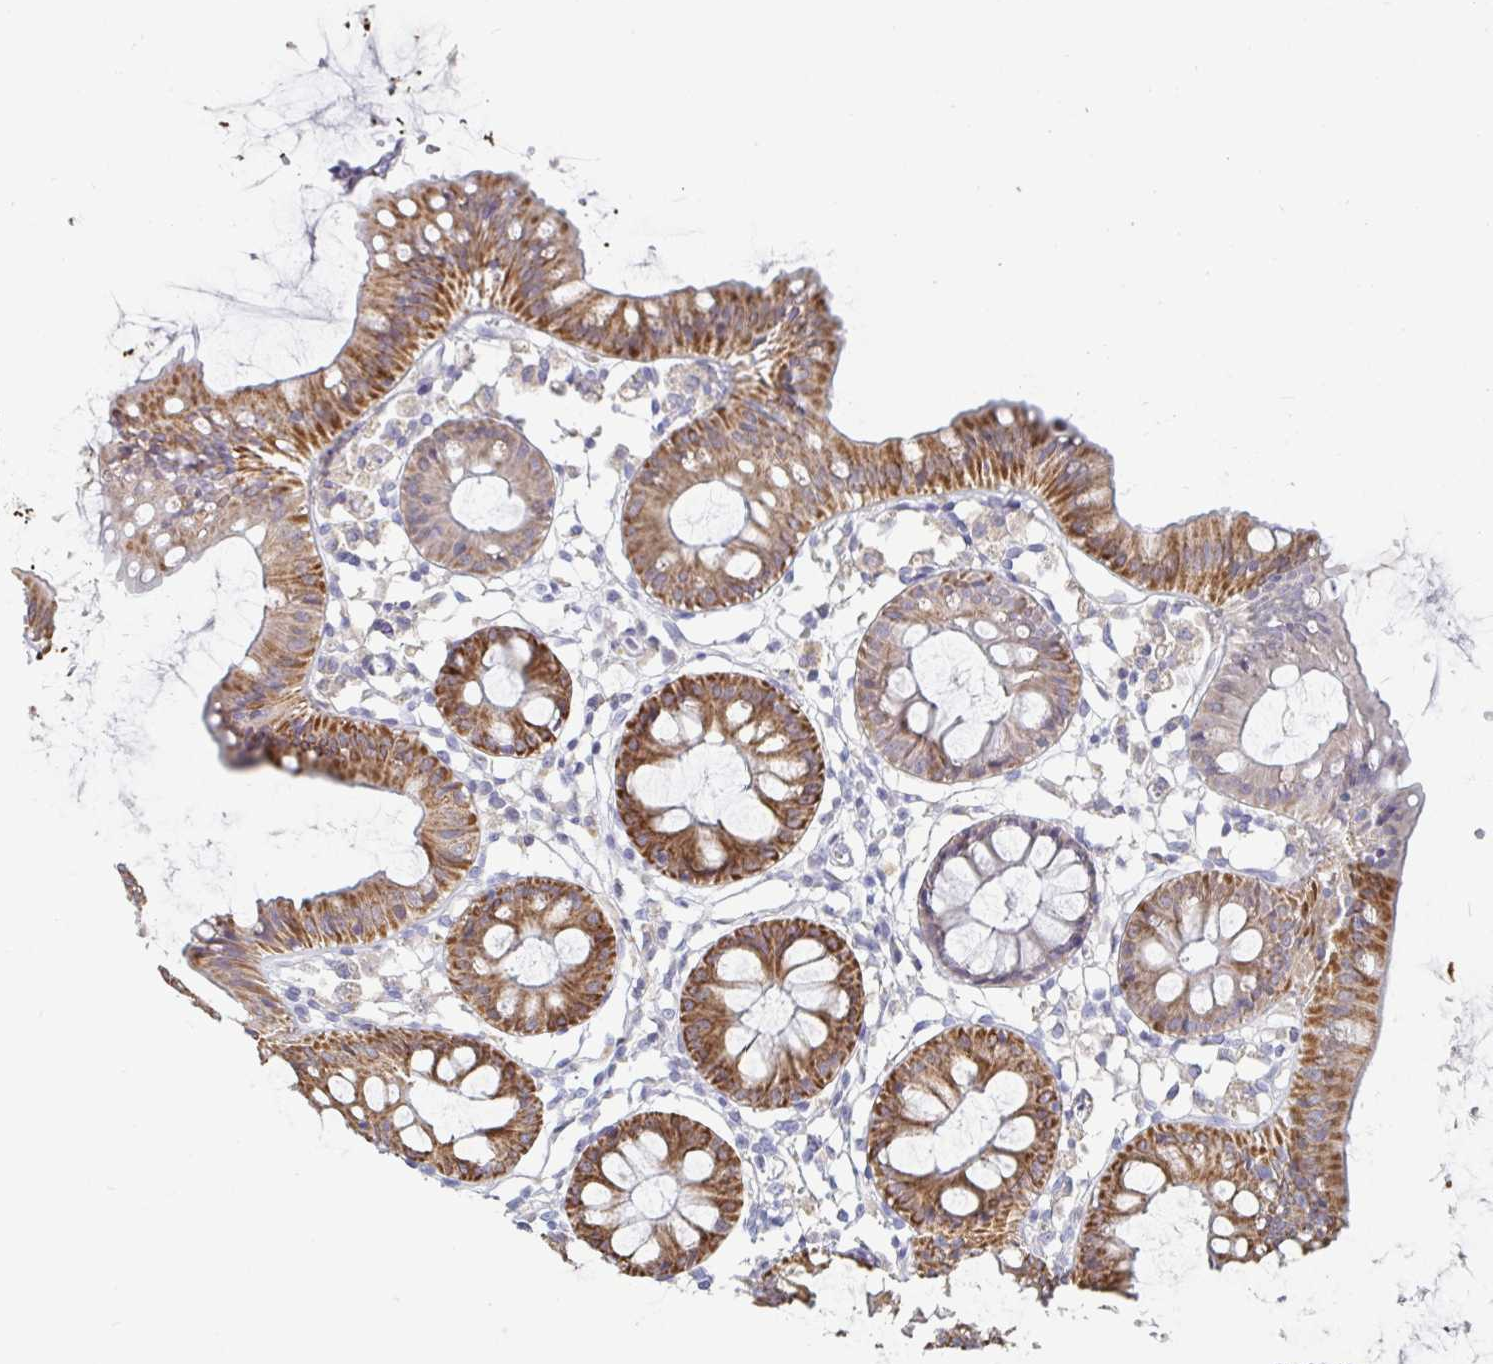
{"staining": {"intensity": "negative", "quantity": "none", "location": "none"}, "tissue": "colon", "cell_type": "Endothelial cells", "image_type": "normal", "snomed": [{"axis": "morphology", "description": "Normal tissue, NOS"}, {"axis": "topography", "description": "Colon"}], "caption": "High magnification brightfield microscopy of normal colon stained with DAB (3,3'-diaminobenzidine) (brown) and counterstained with hematoxylin (blue): endothelial cells show no significant expression. (Stains: DAB (3,3'-diaminobenzidine) immunohistochemistry (IHC) with hematoxylin counter stain, Microscopy: brightfield microscopy at high magnification).", "gene": "SPPL3", "patient": {"sex": "female", "age": 84}}